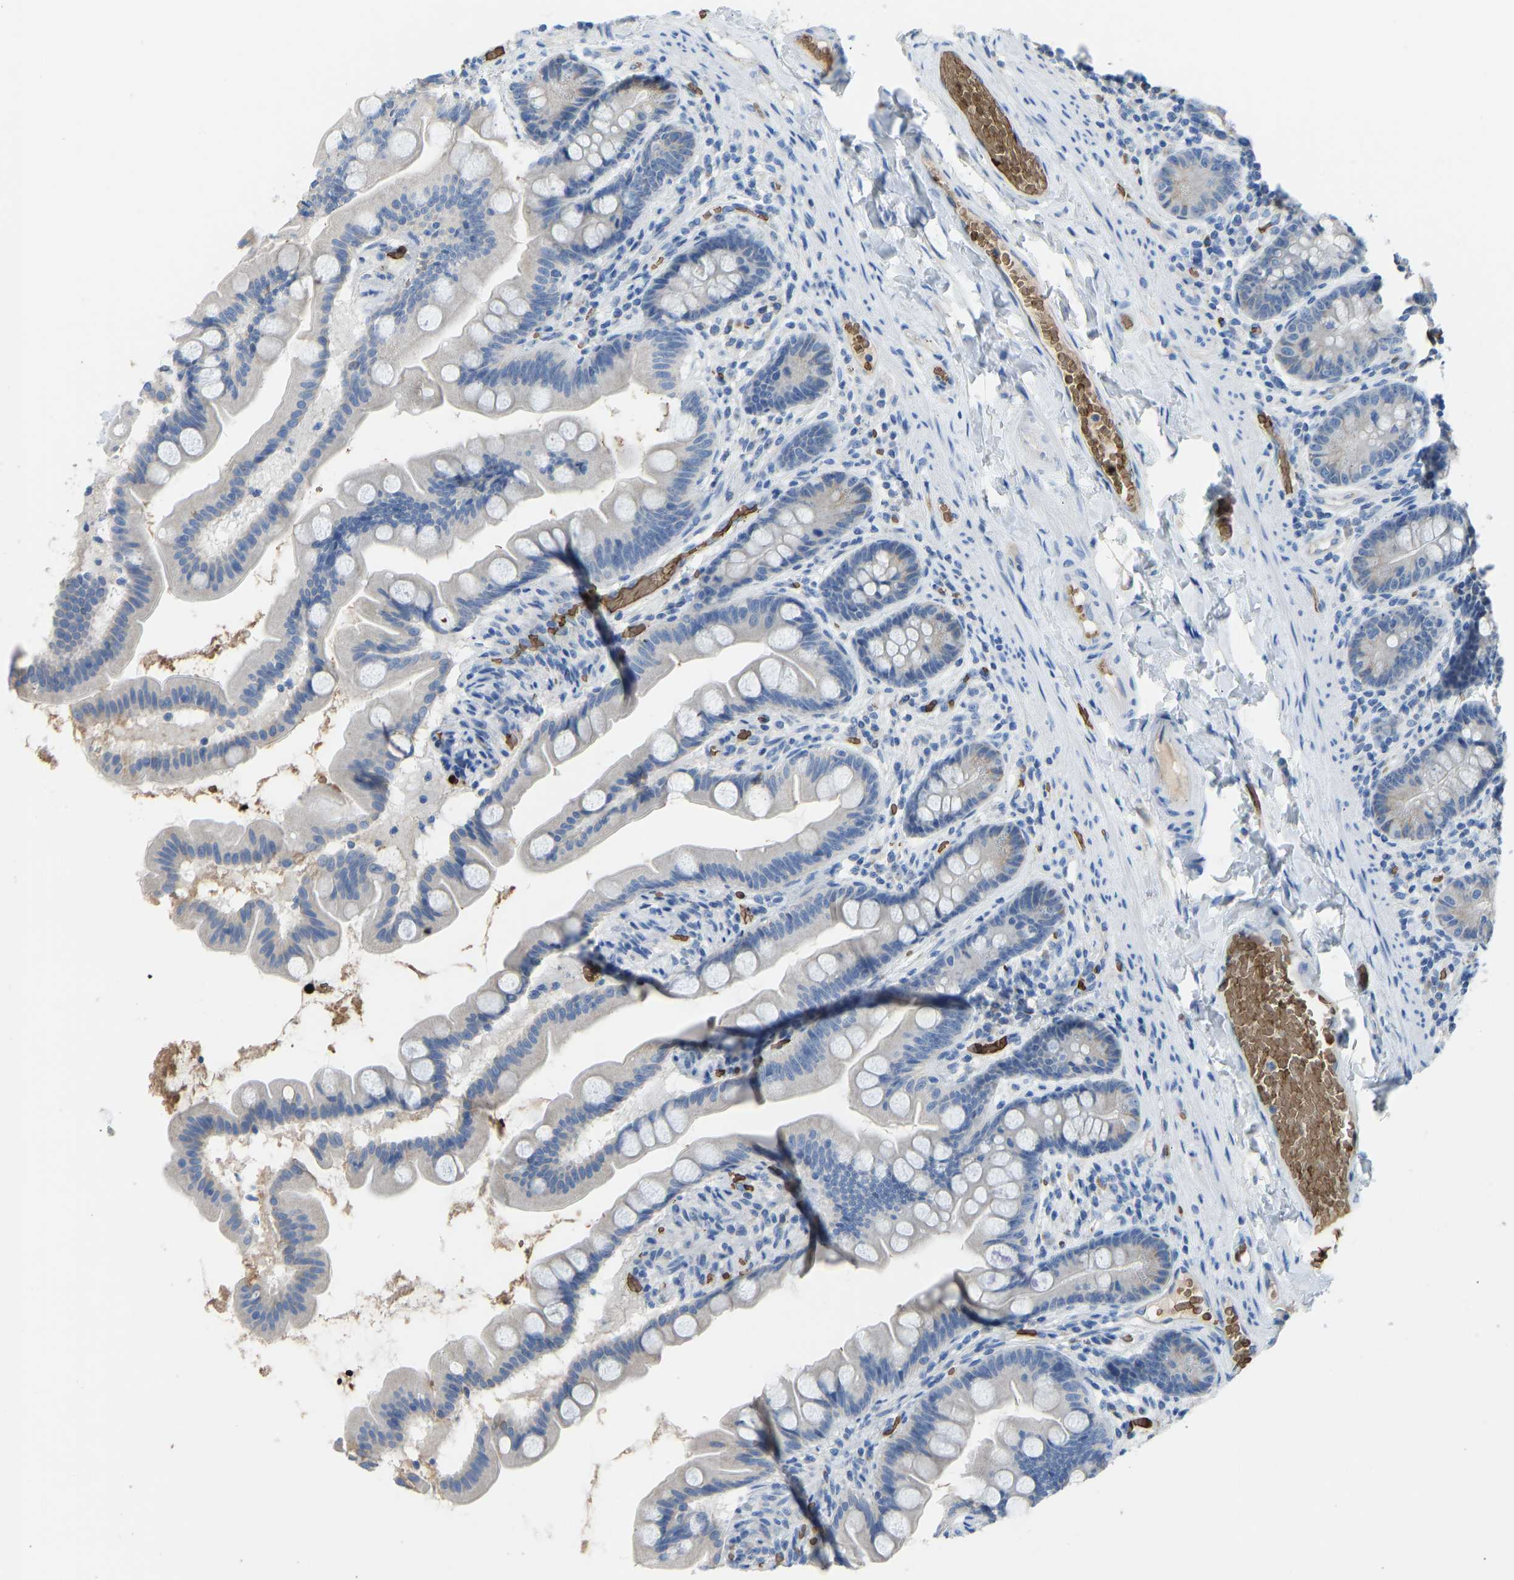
{"staining": {"intensity": "weak", "quantity": "<25%", "location": "cytoplasmic/membranous"}, "tissue": "small intestine", "cell_type": "Glandular cells", "image_type": "normal", "snomed": [{"axis": "morphology", "description": "Normal tissue, NOS"}, {"axis": "topography", "description": "Small intestine"}], "caption": "DAB immunohistochemical staining of normal human small intestine shows no significant staining in glandular cells.", "gene": "PIGS", "patient": {"sex": "female", "age": 56}}